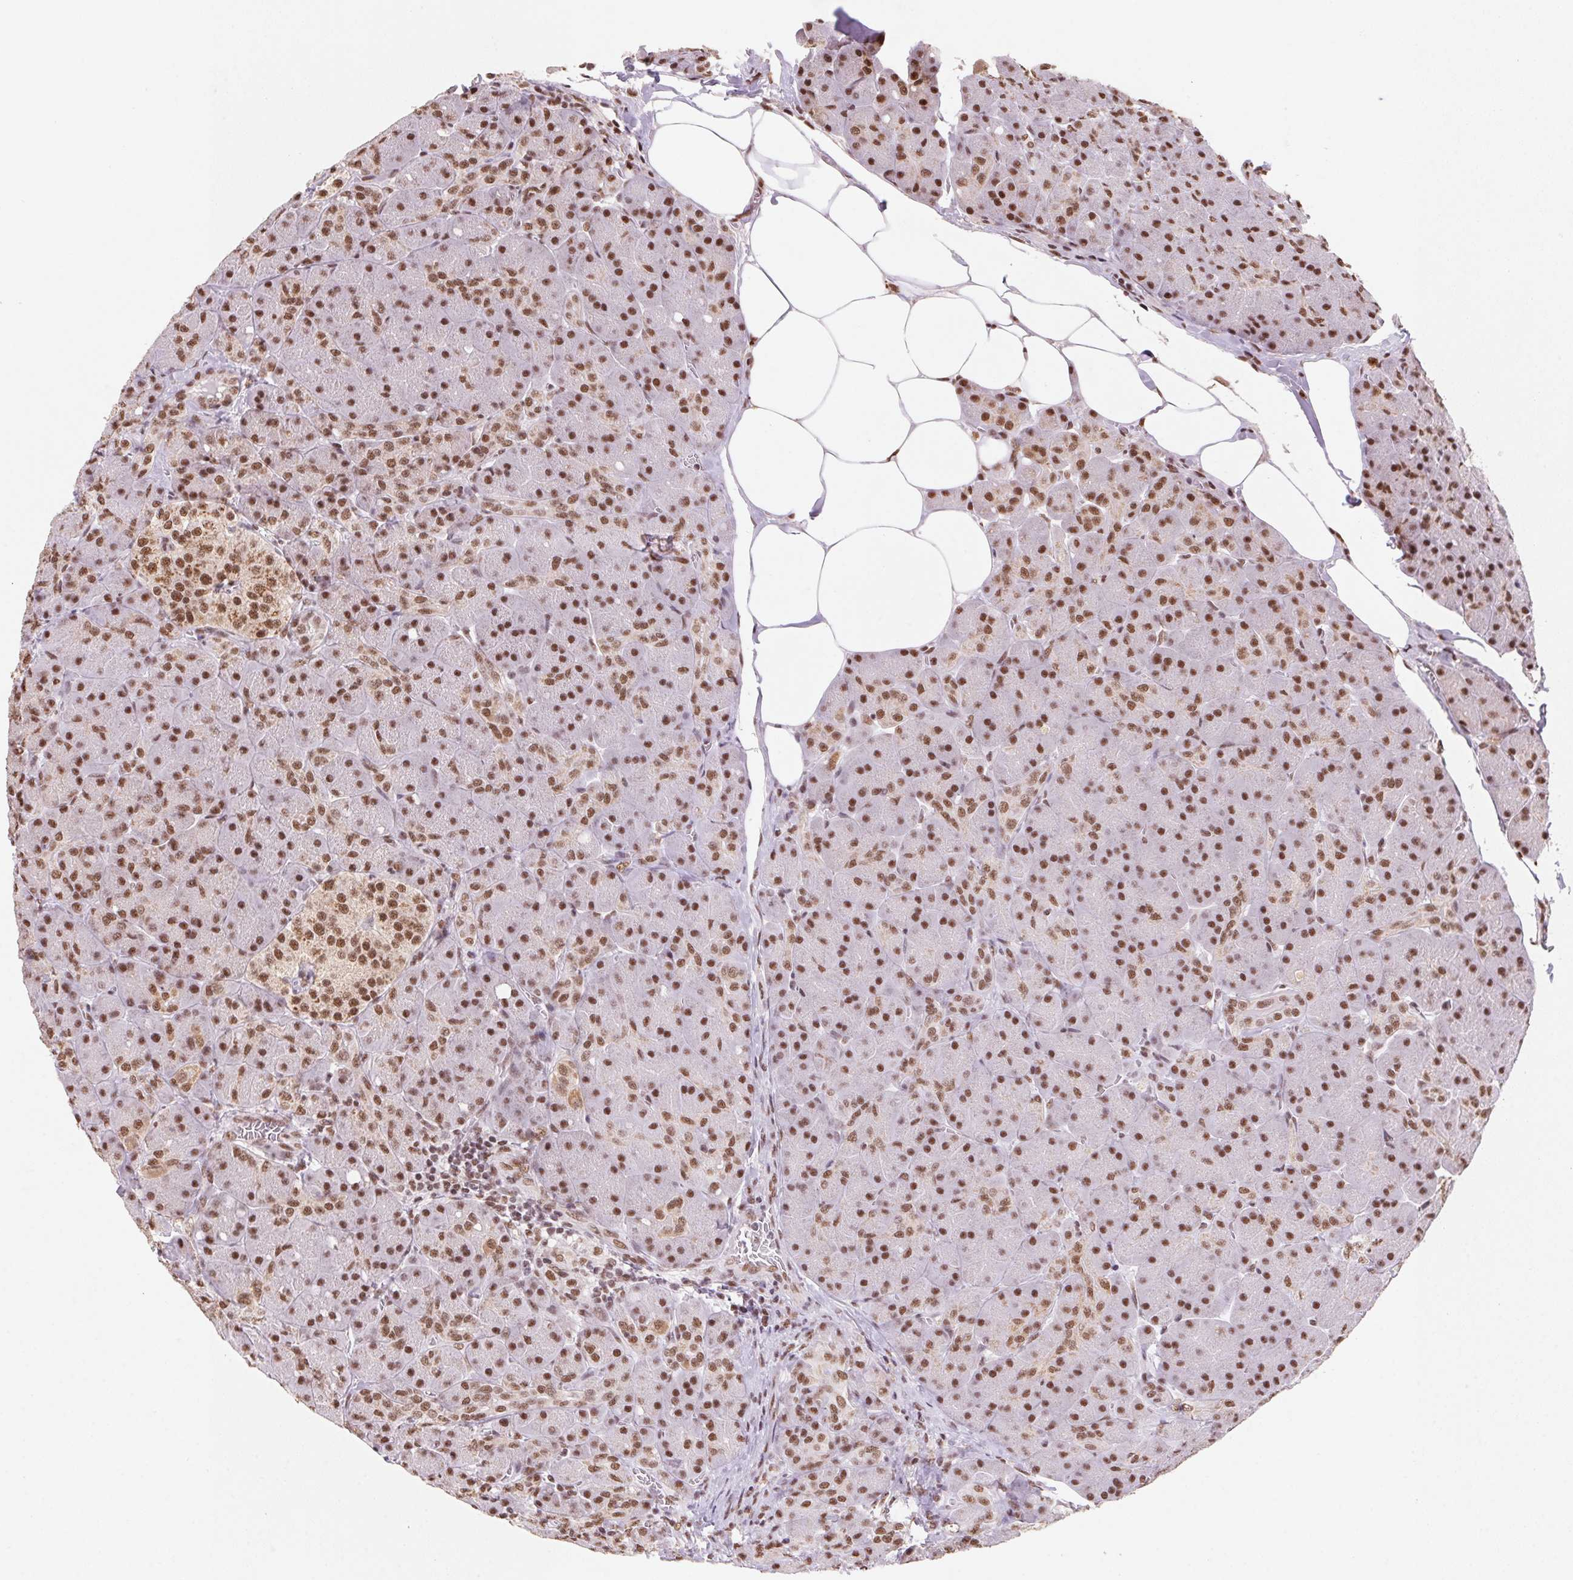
{"staining": {"intensity": "moderate", "quantity": ">75%", "location": "nuclear"}, "tissue": "pancreas", "cell_type": "Exocrine glandular cells", "image_type": "normal", "snomed": [{"axis": "morphology", "description": "Normal tissue, NOS"}, {"axis": "topography", "description": "Pancreas"}], "caption": "Protein expression analysis of benign pancreas shows moderate nuclear expression in approximately >75% of exocrine glandular cells. Immunohistochemistry (ihc) stains the protein of interest in brown and the nuclei are stained blue.", "gene": "SNRPG", "patient": {"sex": "male", "age": 55}}